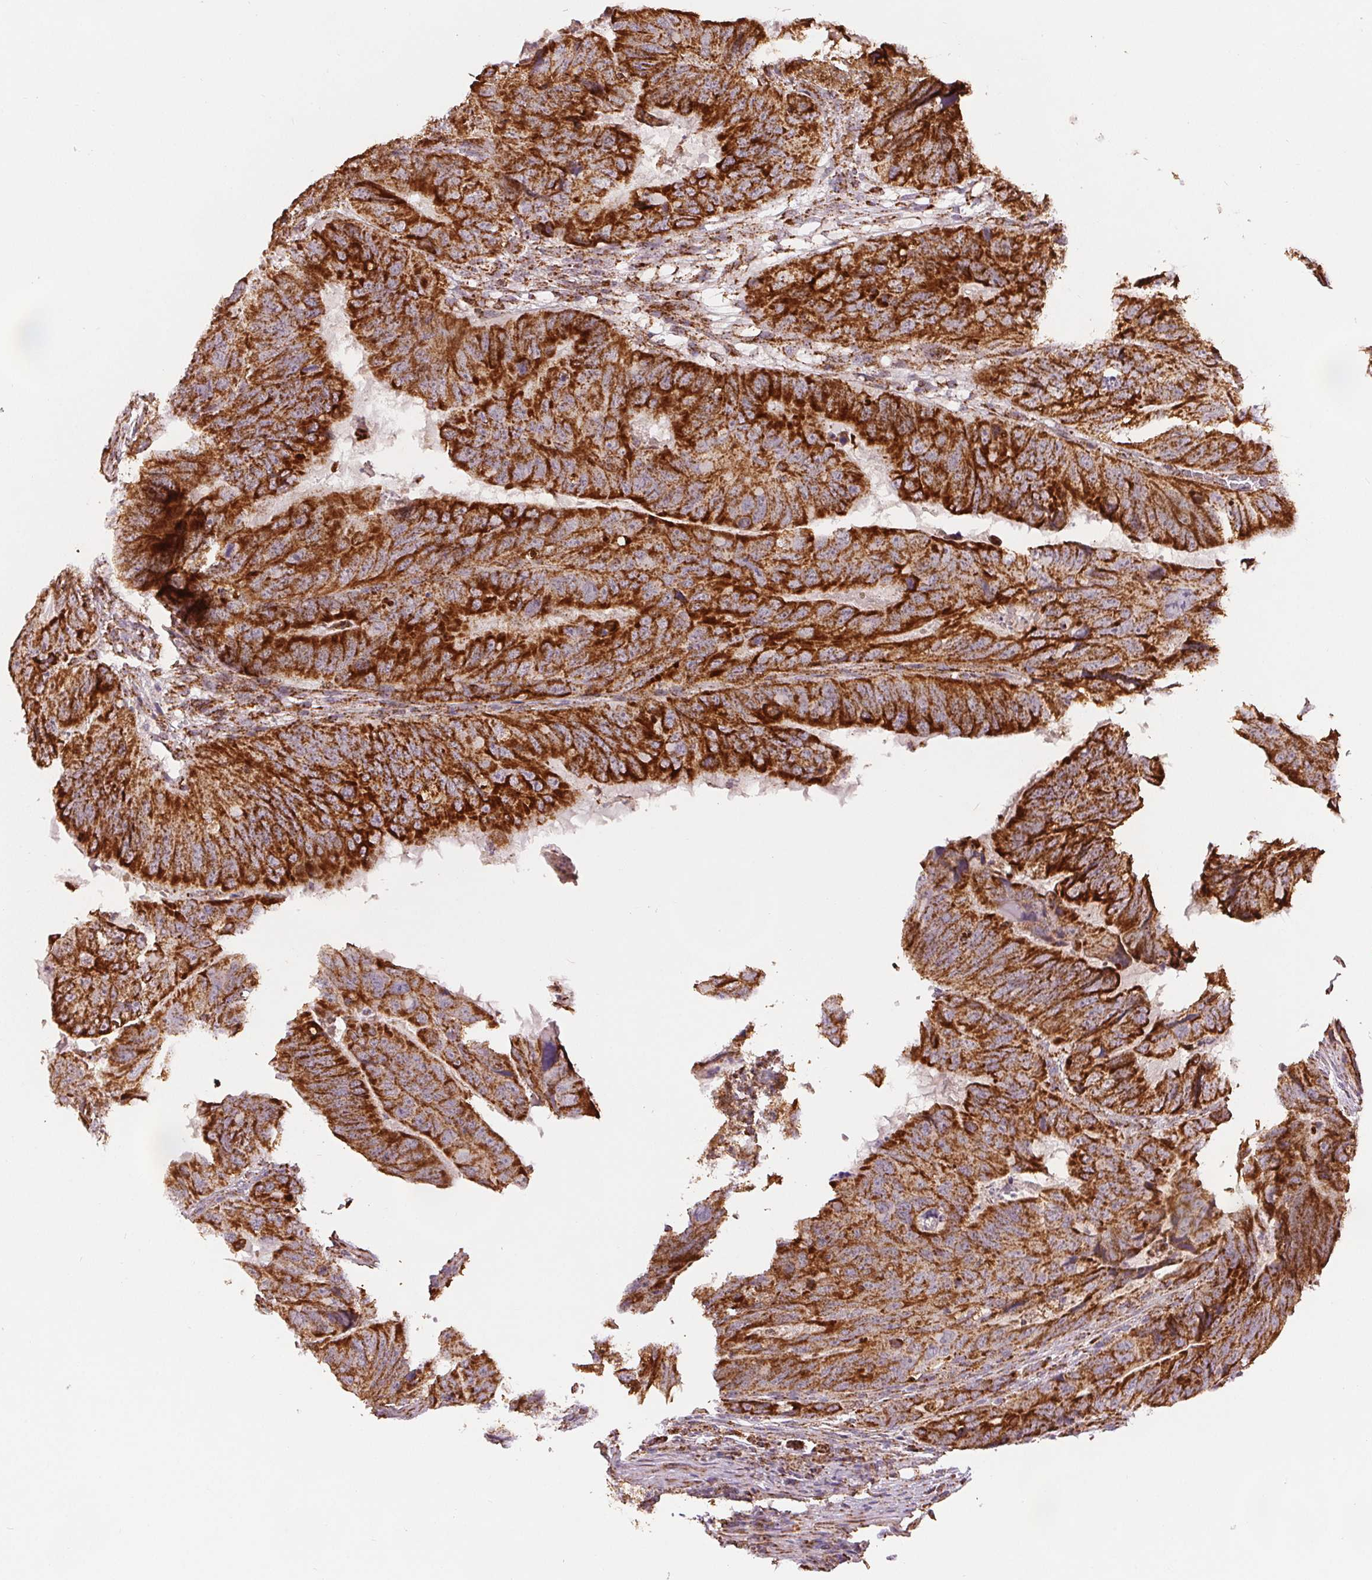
{"staining": {"intensity": "strong", "quantity": ">75%", "location": "cytoplasmic/membranous"}, "tissue": "colorectal cancer", "cell_type": "Tumor cells", "image_type": "cancer", "snomed": [{"axis": "morphology", "description": "Adenocarcinoma, NOS"}, {"axis": "topography", "description": "Colon"}], "caption": "This image reveals immunohistochemistry staining of colorectal cancer (adenocarcinoma), with high strong cytoplasmic/membranous expression in approximately >75% of tumor cells.", "gene": "SDHB", "patient": {"sex": "male", "age": 79}}